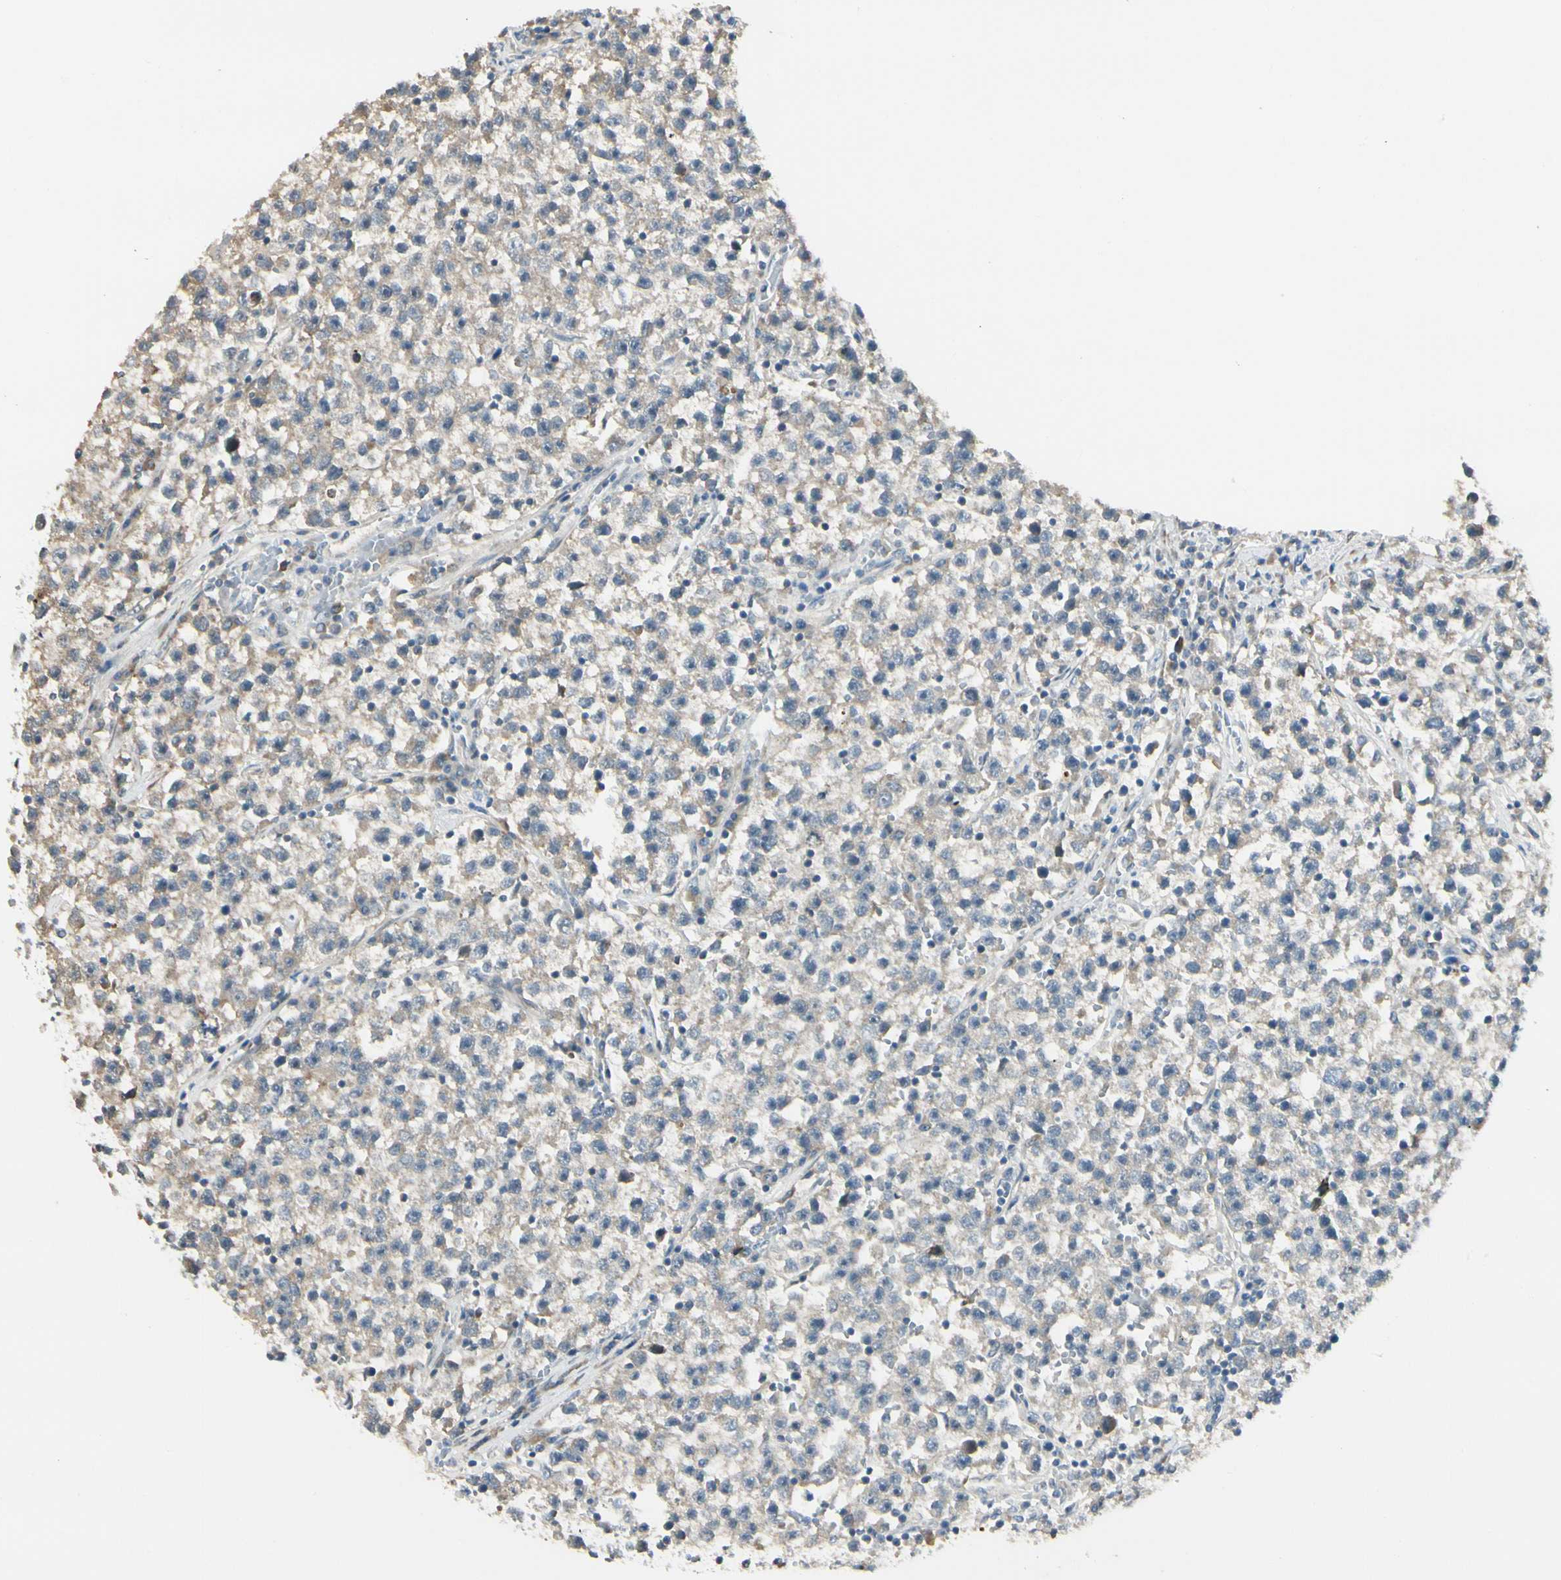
{"staining": {"intensity": "weak", "quantity": ">75%", "location": "cytoplasmic/membranous"}, "tissue": "testis cancer", "cell_type": "Tumor cells", "image_type": "cancer", "snomed": [{"axis": "morphology", "description": "Seminoma, NOS"}, {"axis": "topography", "description": "Testis"}], "caption": "Seminoma (testis) tissue shows weak cytoplasmic/membranous positivity in approximately >75% of tumor cells (DAB IHC with brightfield microscopy, high magnification).", "gene": "P4HA3", "patient": {"sex": "male", "age": 22}}